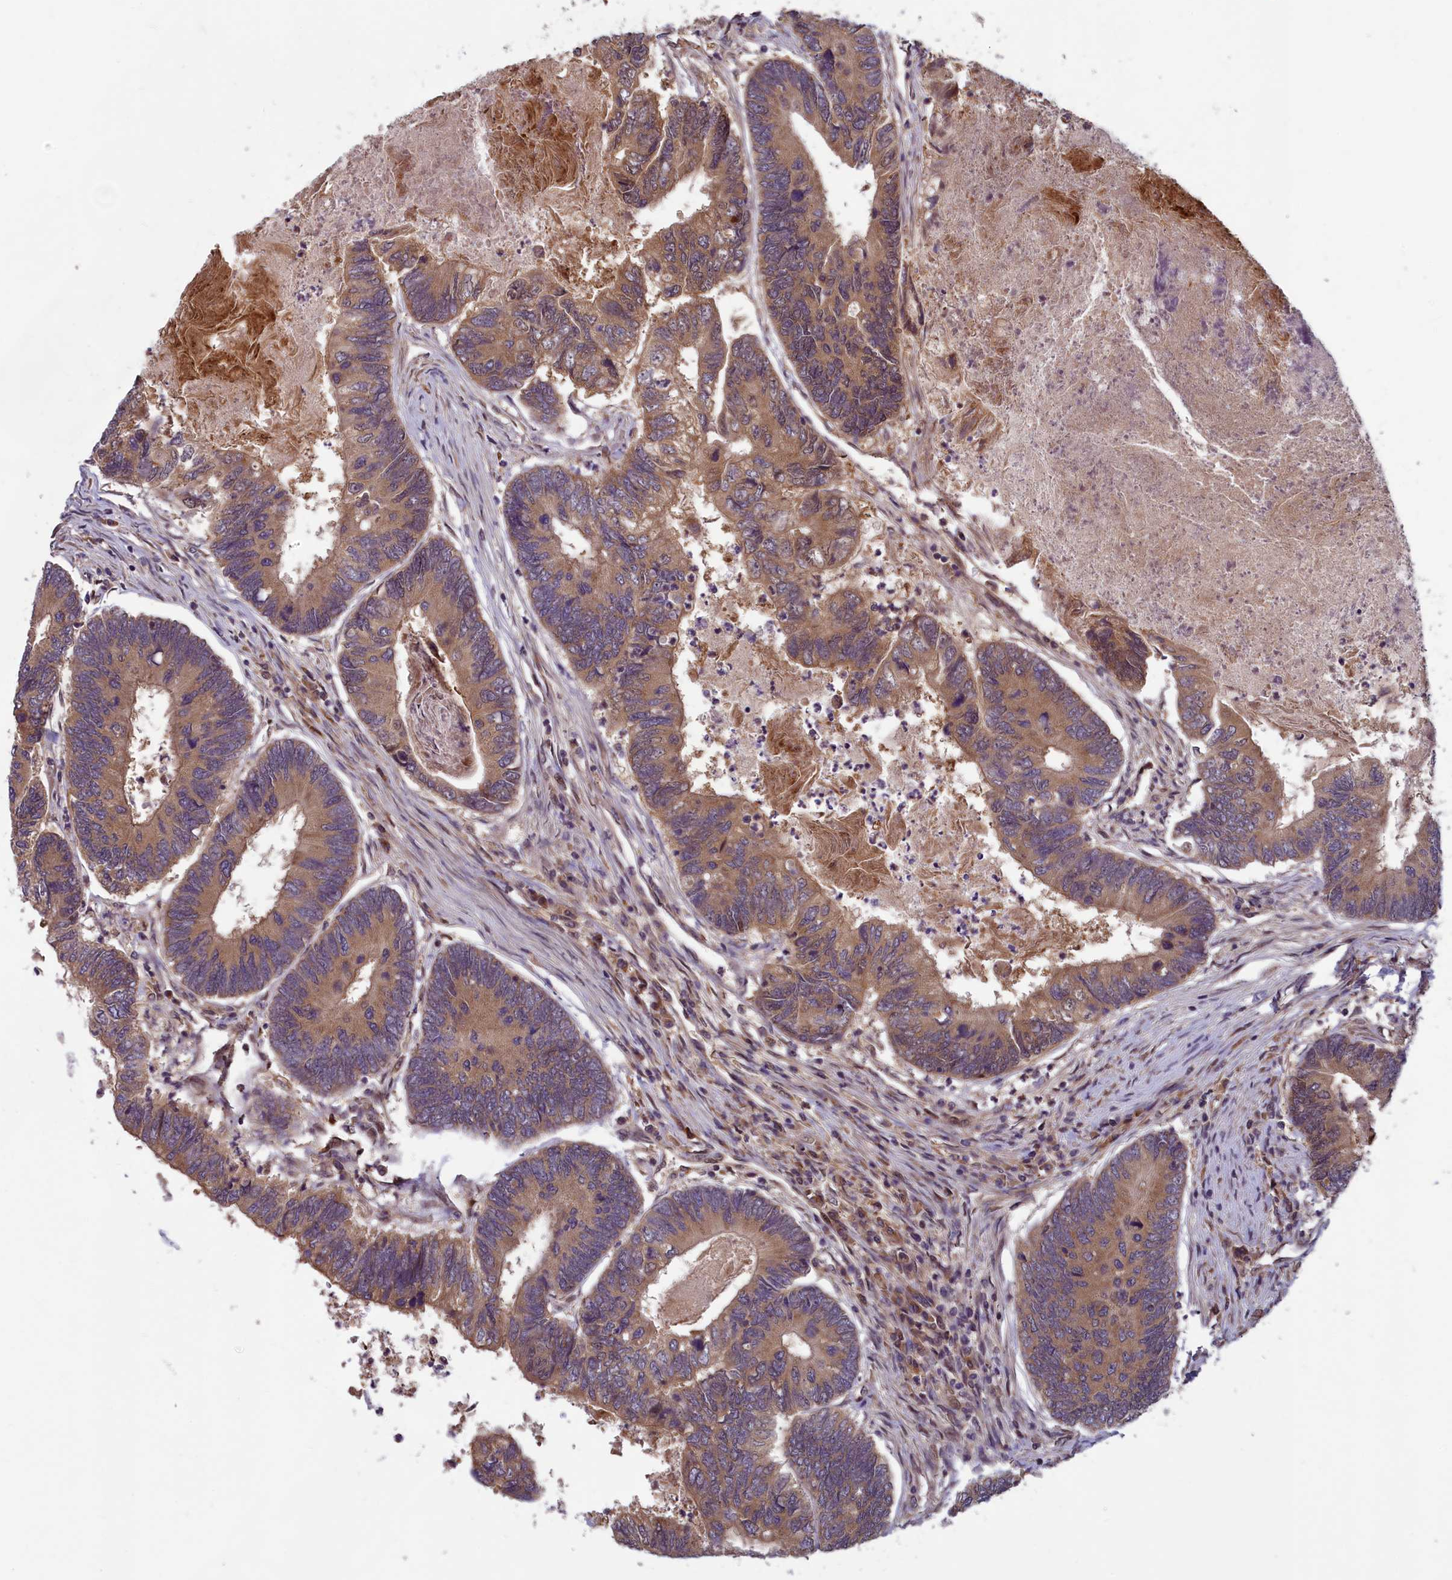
{"staining": {"intensity": "moderate", "quantity": ">75%", "location": "cytoplasmic/membranous"}, "tissue": "colorectal cancer", "cell_type": "Tumor cells", "image_type": "cancer", "snomed": [{"axis": "morphology", "description": "Adenocarcinoma, NOS"}, {"axis": "topography", "description": "Colon"}], "caption": "Immunohistochemical staining of human colorectal adenocarcinoma shows moderate cytoplasmic/membranous protein expression in about >75% of tumor cells.", "gene": "CCDC15", "patient": {"sex": "female", "age": 67}}